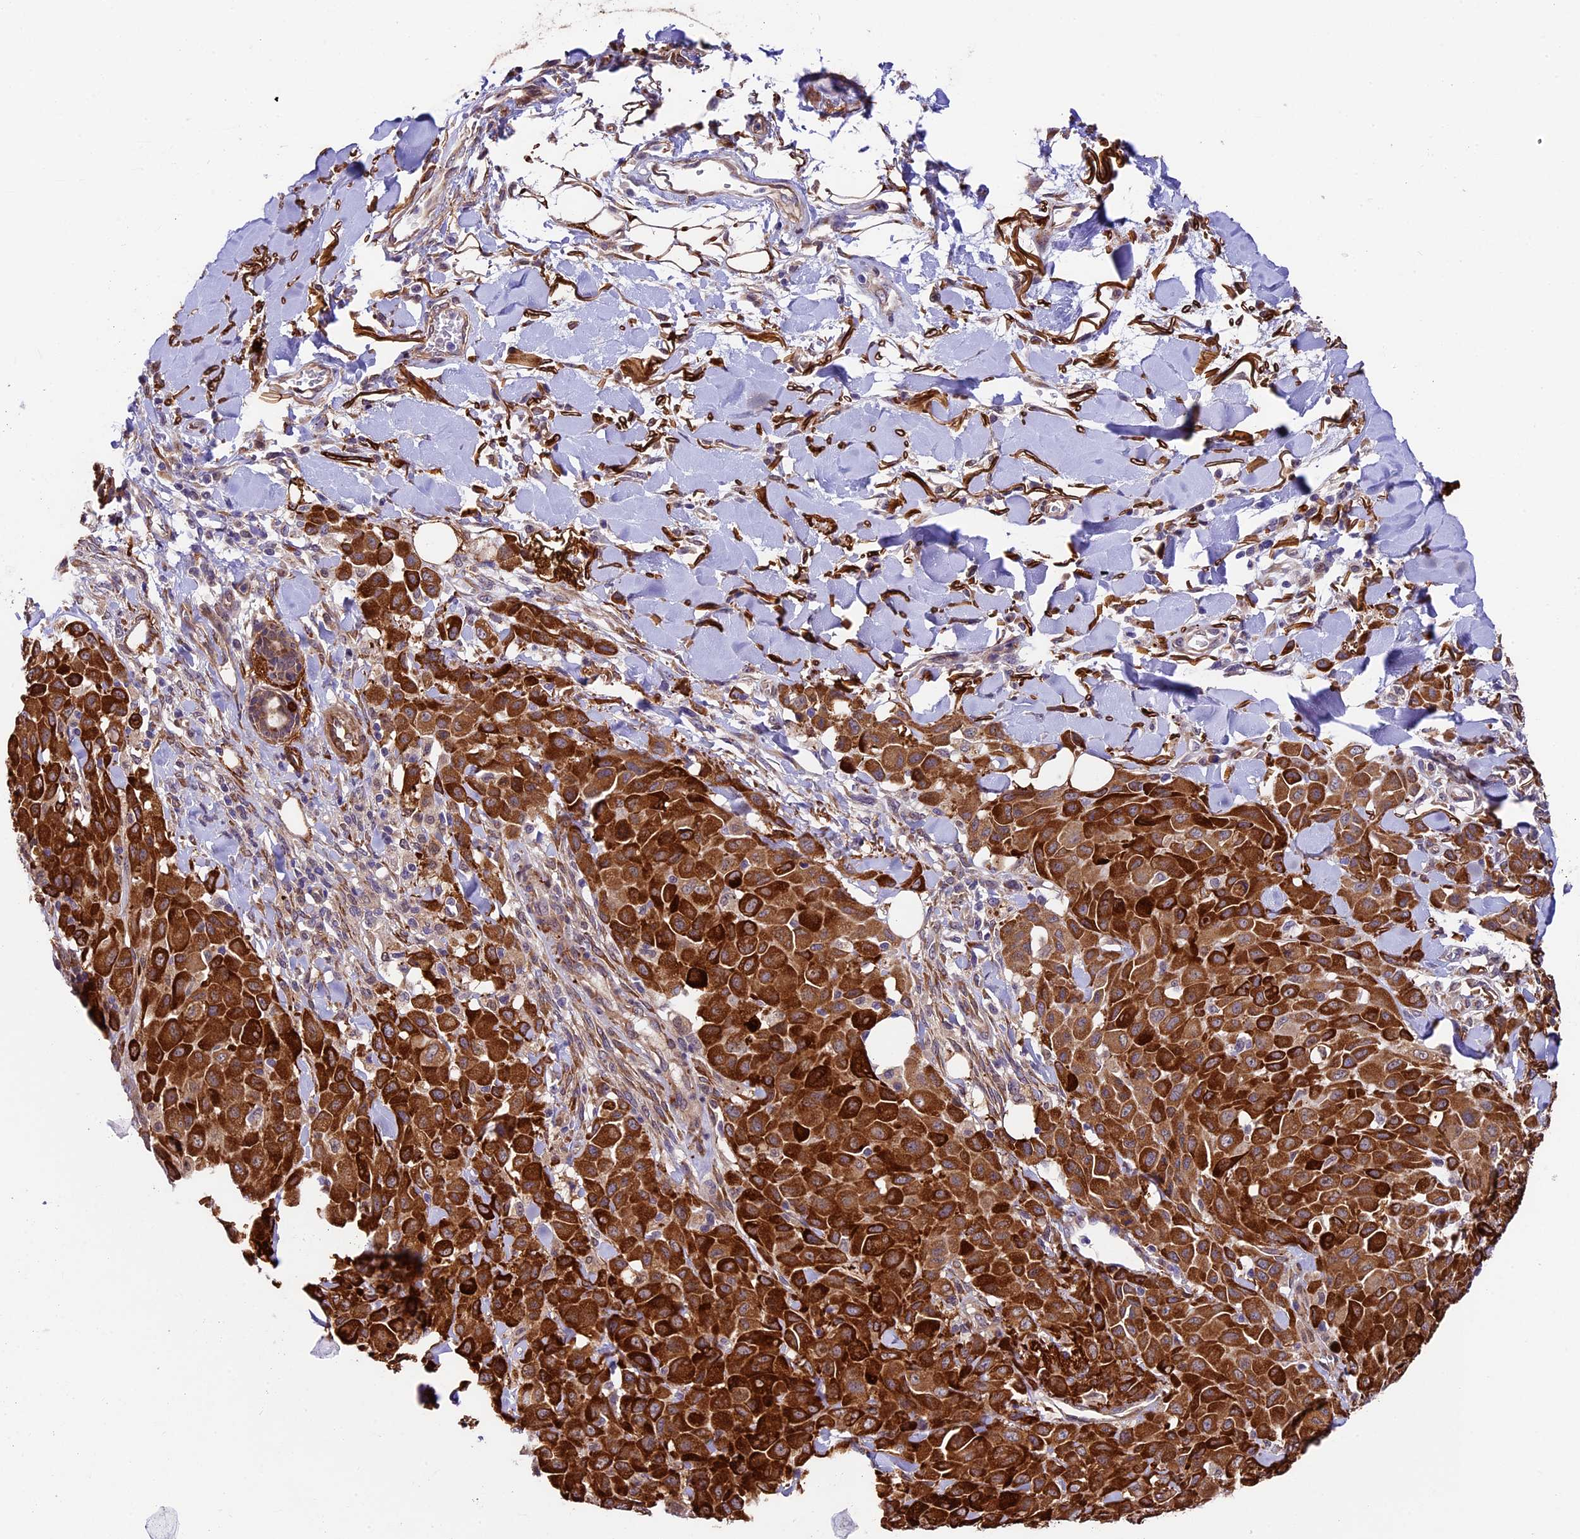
{"staining": {"intensity": "strong", "quantity": ">75%", "location": "cytoplasmic/membranous"}, "tissue": "melanoma", "cell_type": "Tumor cells", "image_type": "cancer", "snomed": [{"axis": "morphology", "description": "Malignant melanoma, Metastatic site"}, {"axis": "topography", "description": "Skin"}], "caption": "An image of human melanoma stained for a protein demonstrates strong cytoplasmic/membranous brown staining in tumor cells. Nuclei are stained in blue.", "gene": "LSM7", "patient": {"sex": "female", "age": 81}}